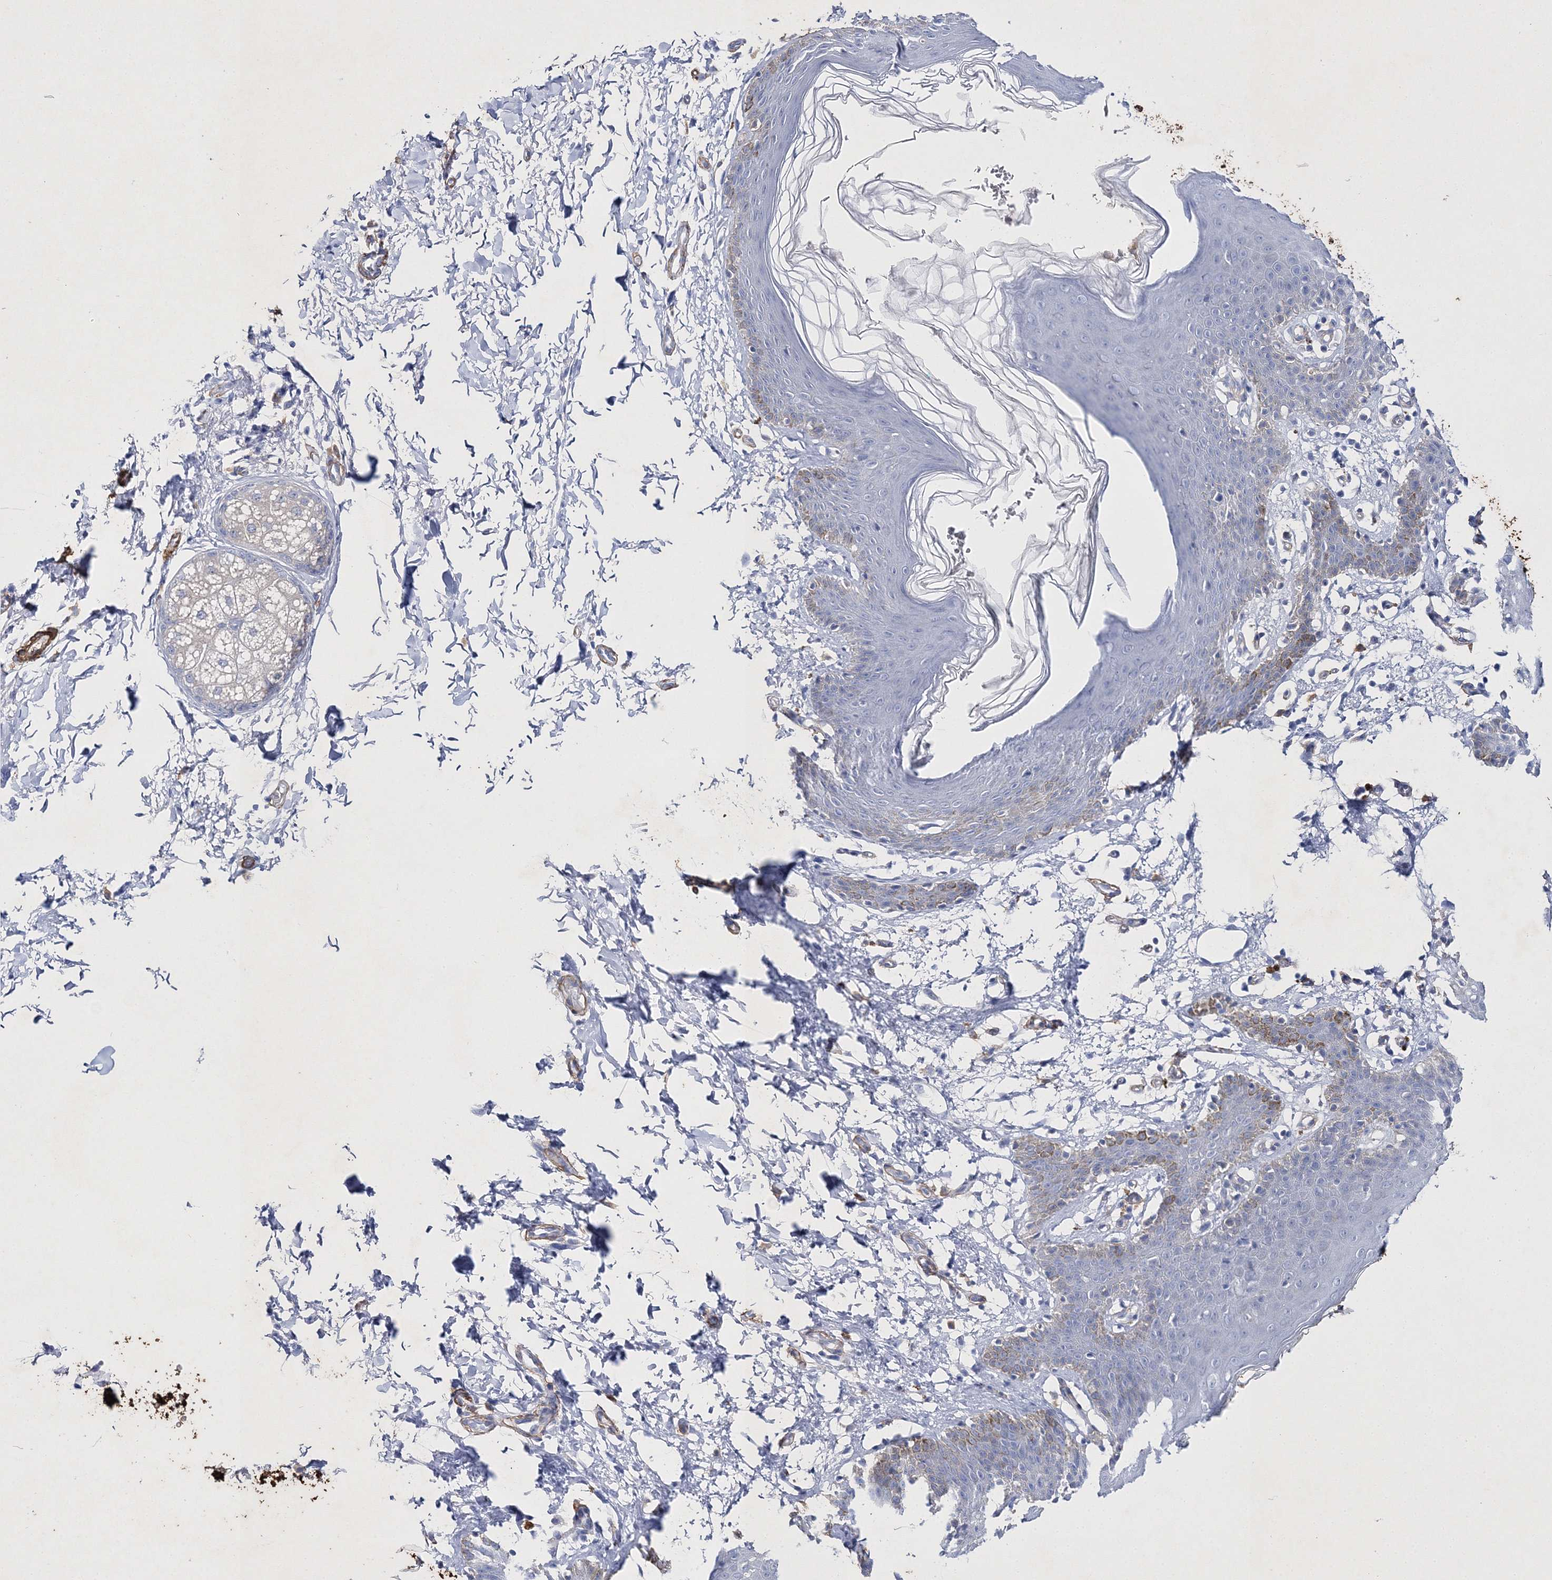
{"staining": {"intensity": "moderate", "quantity": "<25%", "location": "cytoplasmic/membranous"}, "tissue": "skin", "cell_type": "Epidermal cells", "image_type": "normal", "snomed": [{"axis": "morphology", "description": "Normal tissue, NOS"}, {"axis": "topography", "description": "Vulva"}], "caption": "IHC micrograph of unremarkable human skin stained for a protein (brown), which reveals low levels of moderate cytoplasmic/membranous positivity in approximately <25% of epidermal cells.", "gene": "RTN2", "patient": {"sex": "female", "age": 66}}